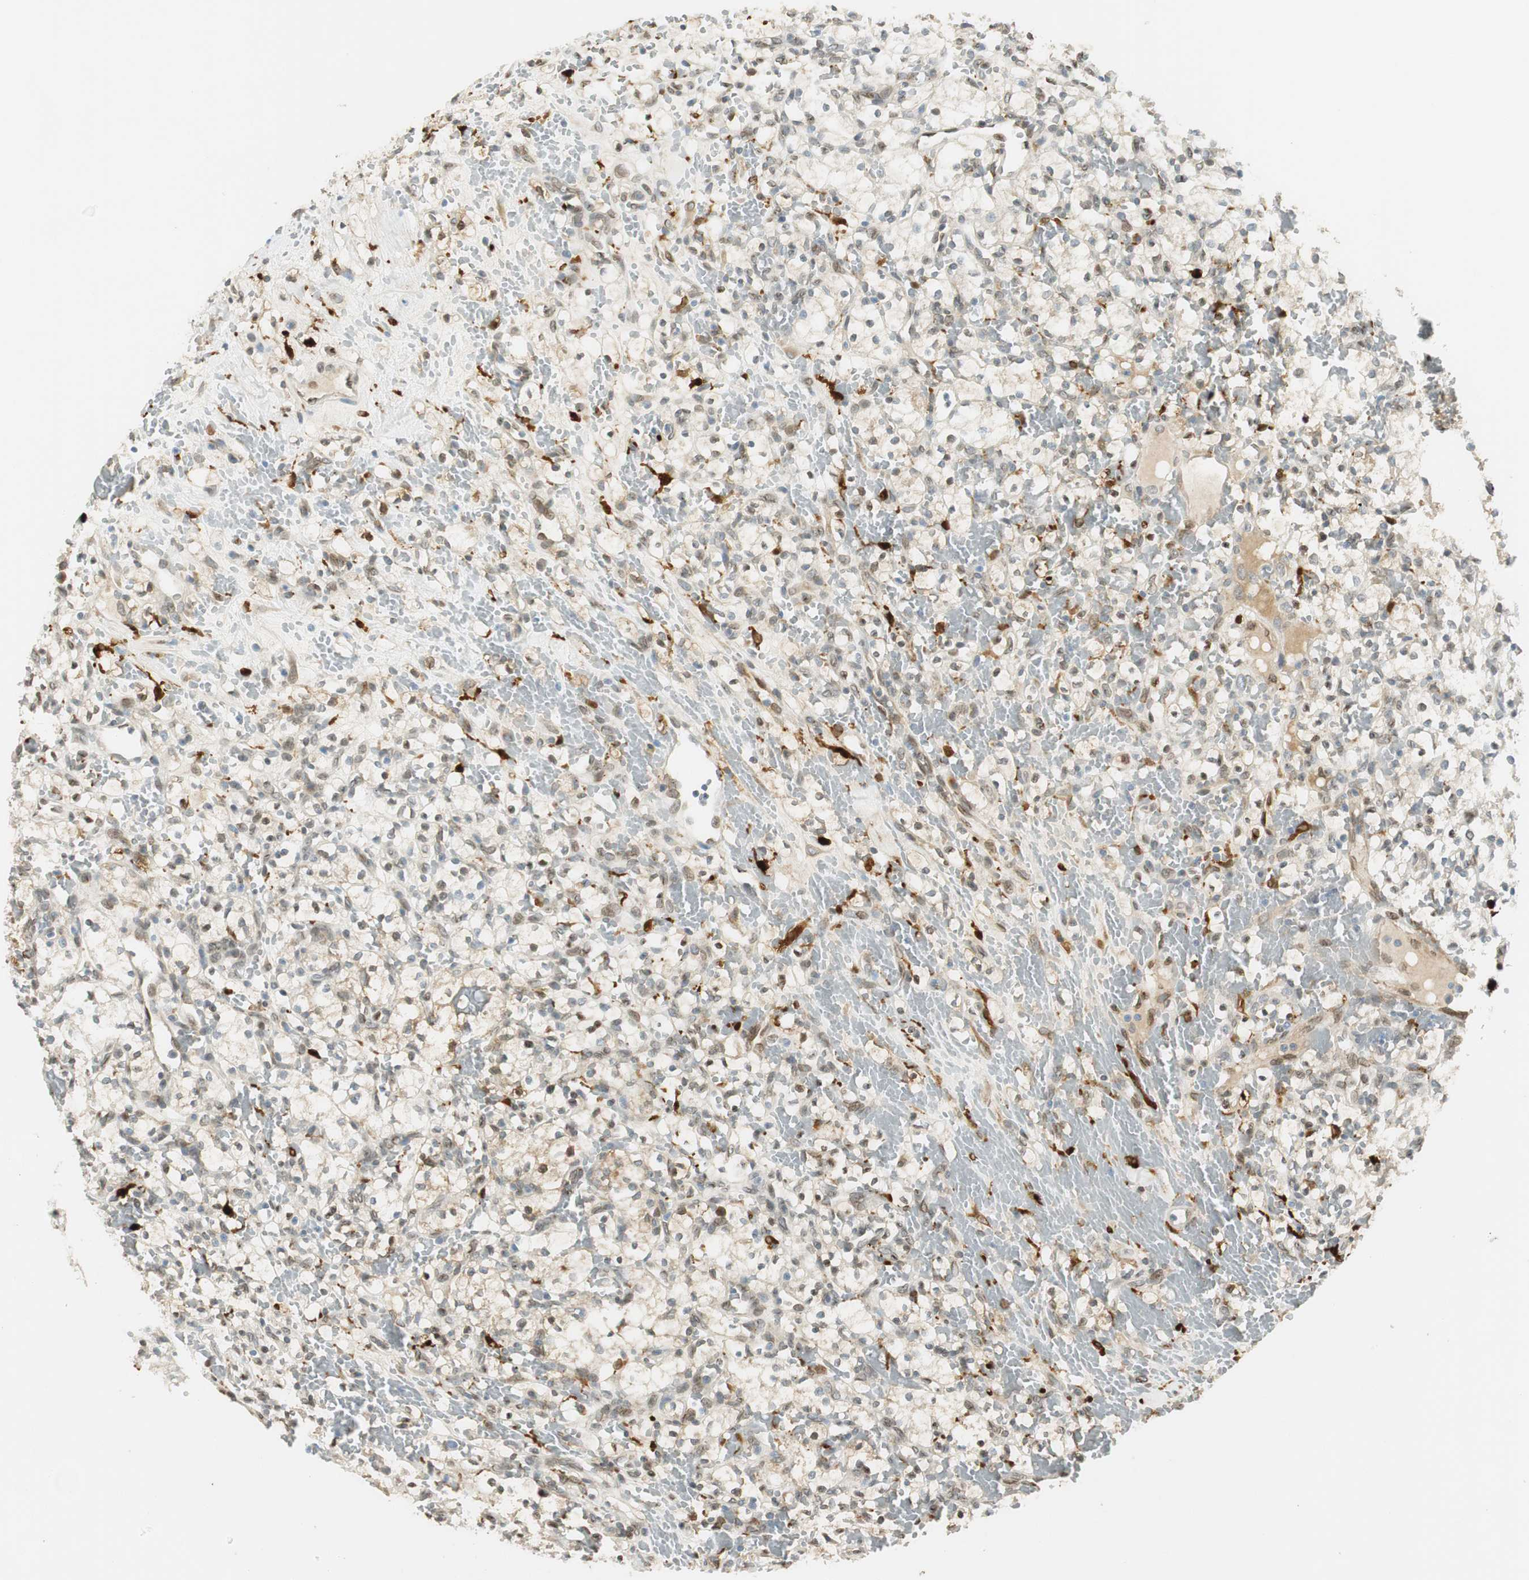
{"staining": {"intensity": "weak", "quantity": "25%-75%", "location": "nuclear"}, "tissue": "renal cancer", "cell_type": "Tumor cells", "image_type": "cancer", "snomed": [{"axis": "morphology", "description": "Adenocarcinoma, NOS"}, {"axis": "topography", "description": "Kidney"}], "caption": "The image demonstrates a brown stain indicating the presence of a protein in the nuclear of tumor cells in adenocarcinoma (renal).", "gene": "TMEM260", "patient": {"sex": "female", "age": 60}}